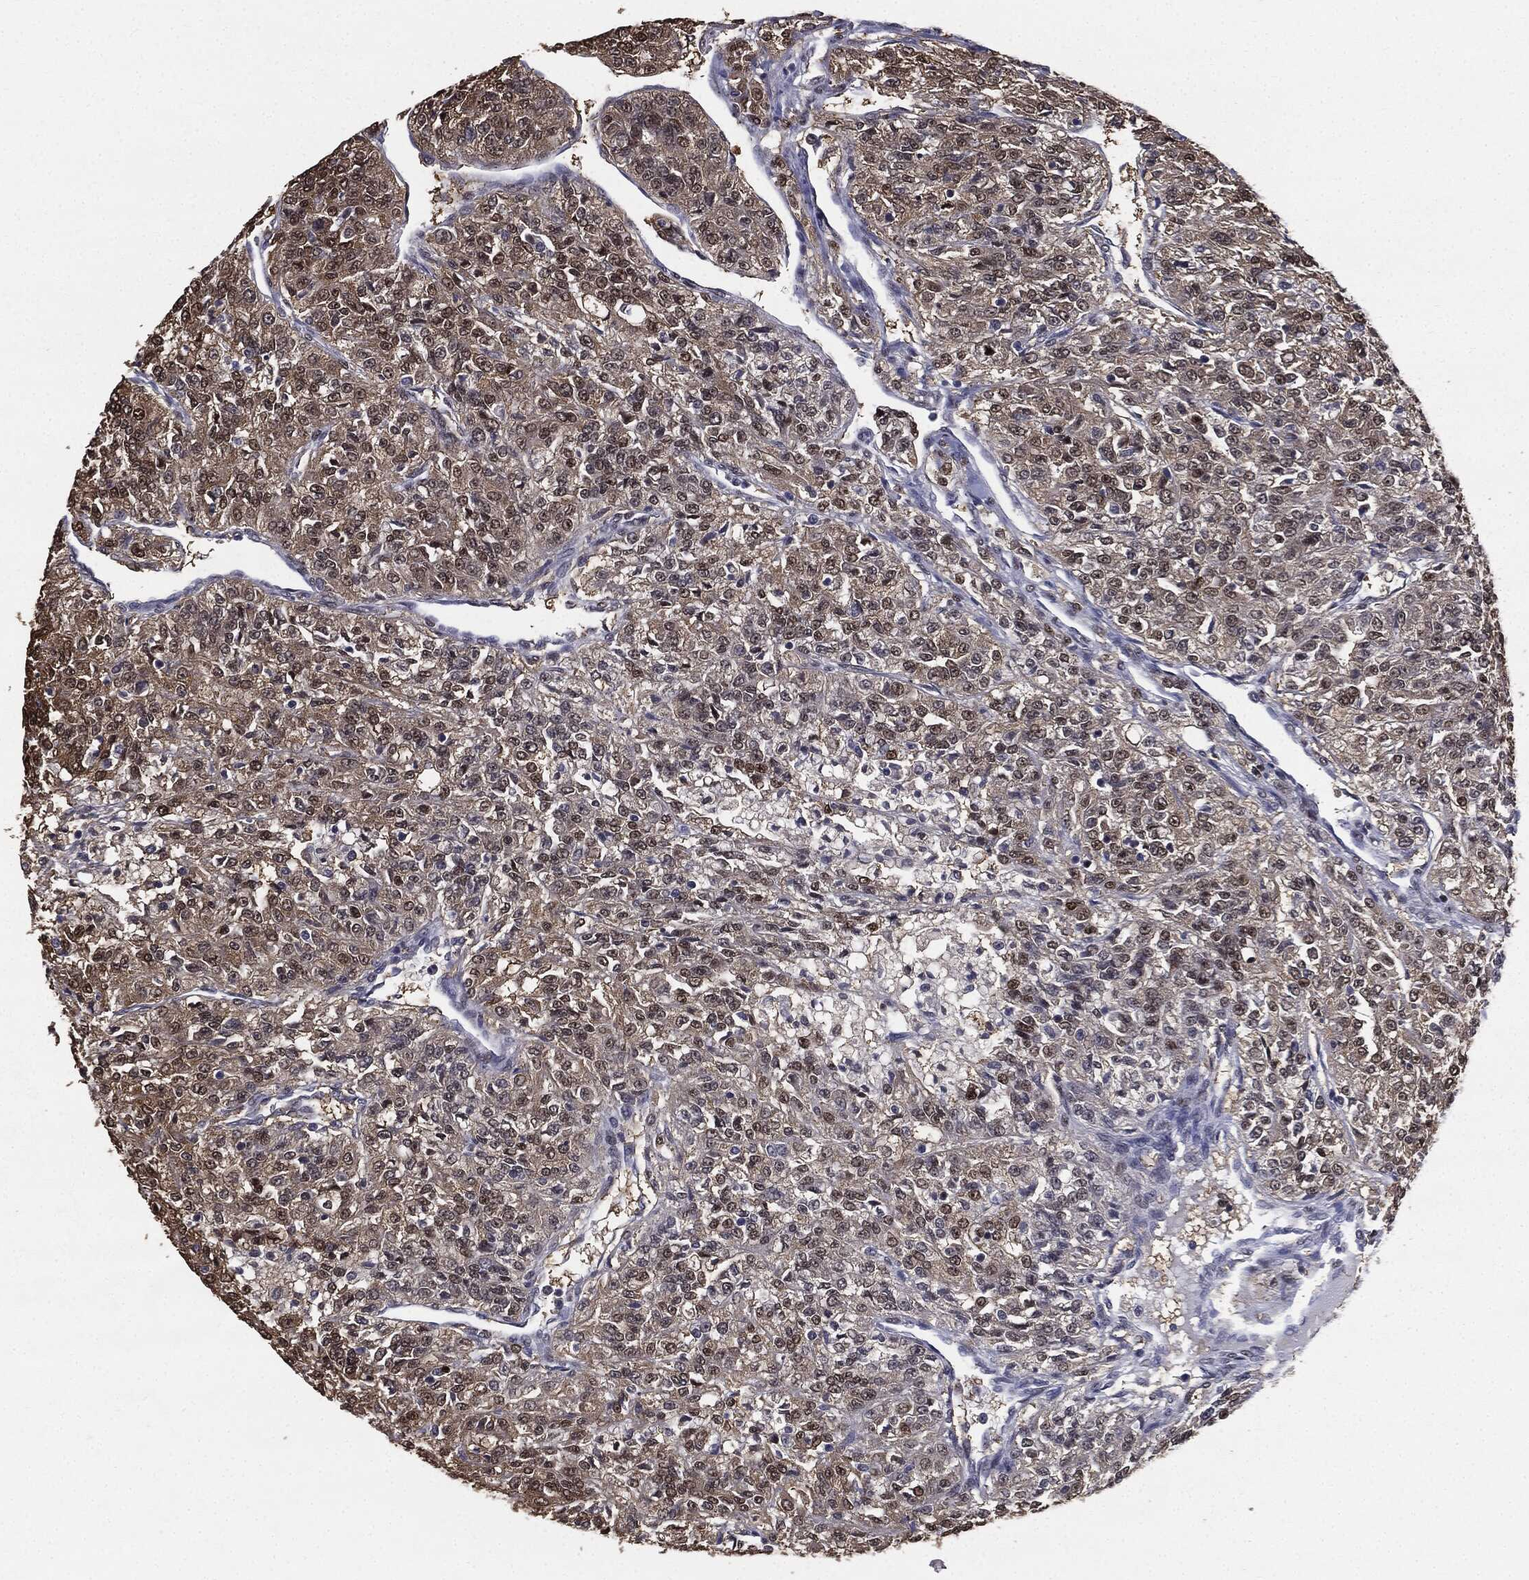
{"staining": {"intensity": "moderate", "quantity": "25%-75%", "location": "cytoplasmic/membranous,nuclear"}, "tissue": "renal cancer", "cell_type": "Tumor cells", "image_type": "cancer", "snomed": [{"axis": "morphology", "description": "Adenocarcinoma, NOS"}, {"axis": "topography", "description": "Kidney"}], "caption": "A histopathology image of human renal cancer (adenocarcinoma) stained for a protein shows moderate cytoplasmic/membranous and nuclear brown staining in tumor cells.", "gene": "JUN", "patient": {"sex": "female", "age": 63}}